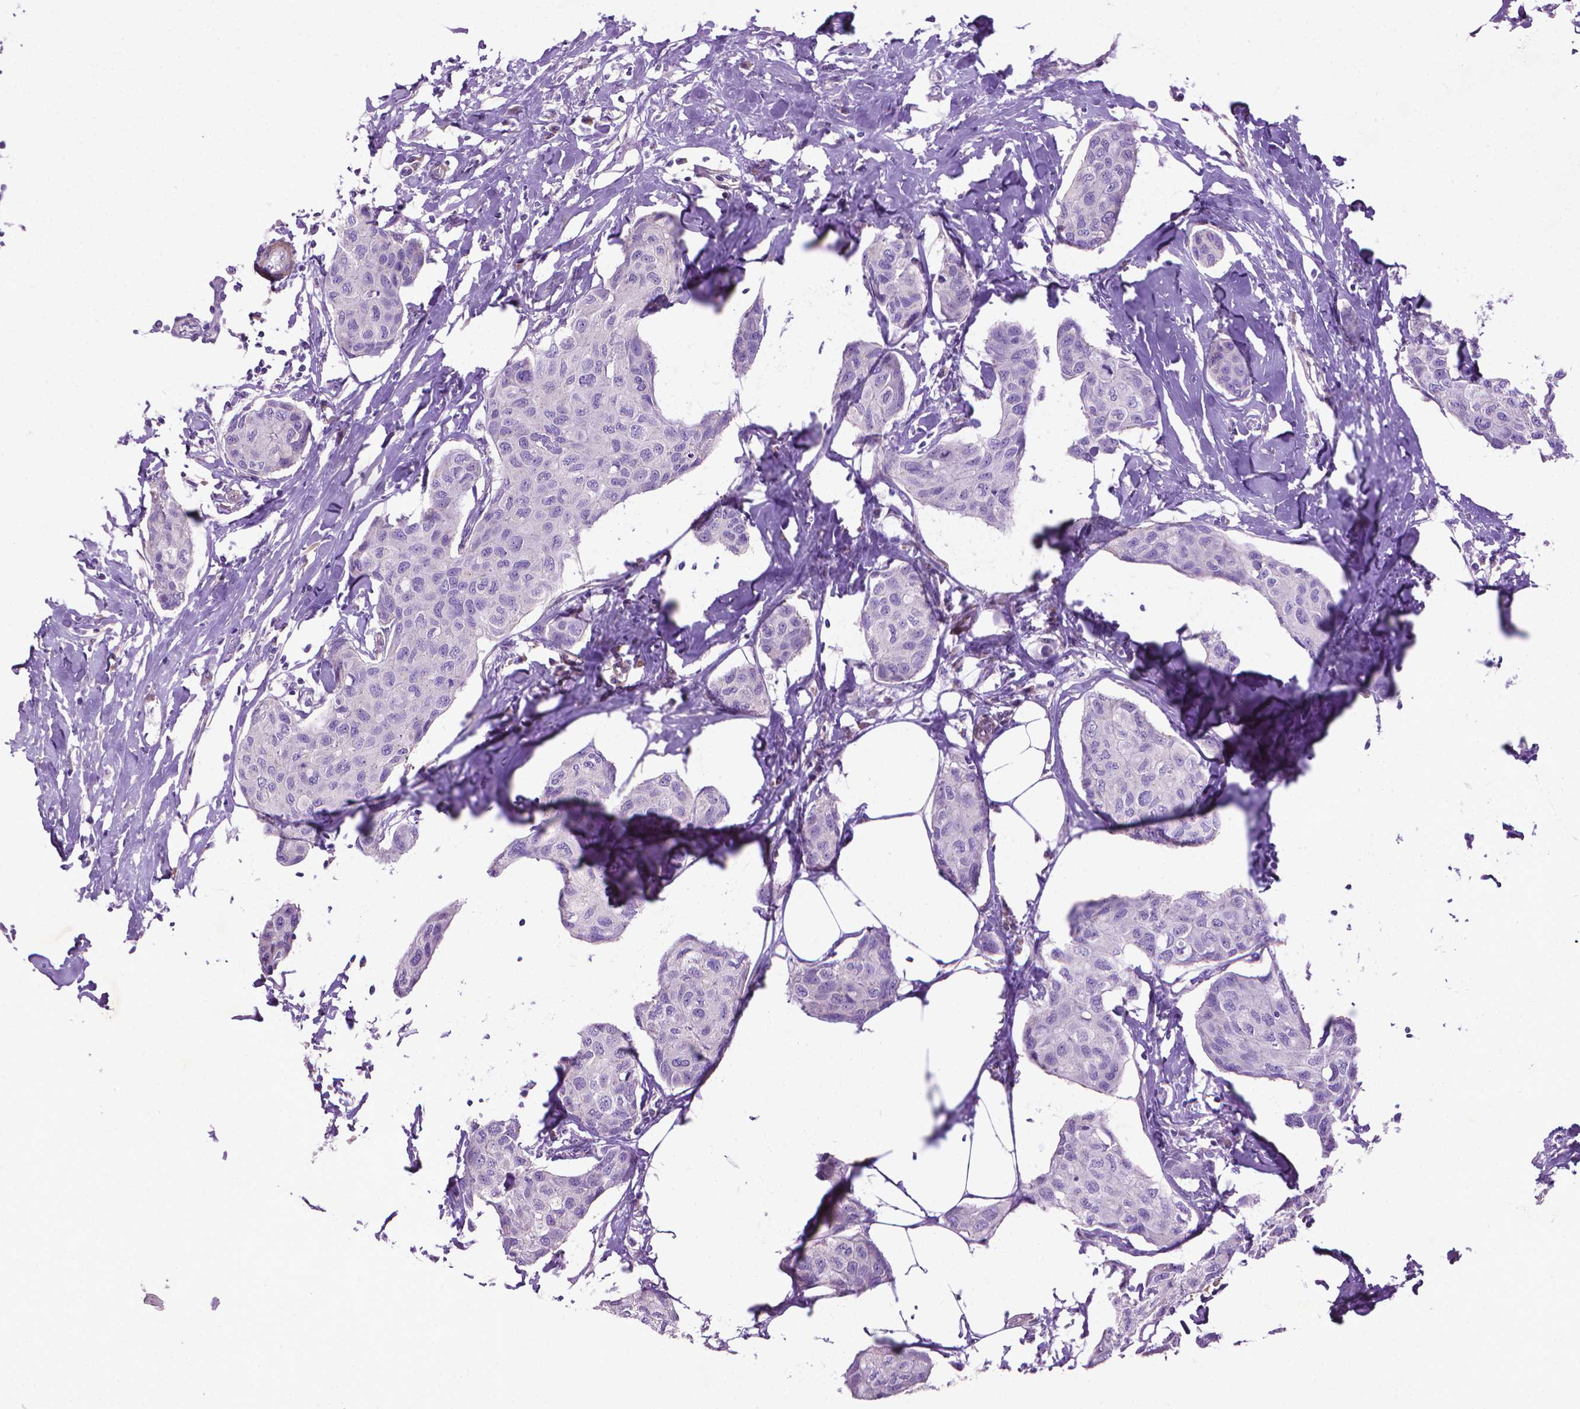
{"staining": {"intensity": "negative", "quantity": "none", "location": "none"}, "tissue": "breast cancer", "cell_type": "Tumor cells", "image_type": "cancer", "snomed": [{"axis": "morphology", "description": "Duct carcinoma"}, {"axis": "topography", "description": "Breast"}], "caption": "Protein analysis of breast cancer exhibits no significant expression in tumor cells.", "gene": "AQP10", "patient": {"sex": "female", "age": 80}}